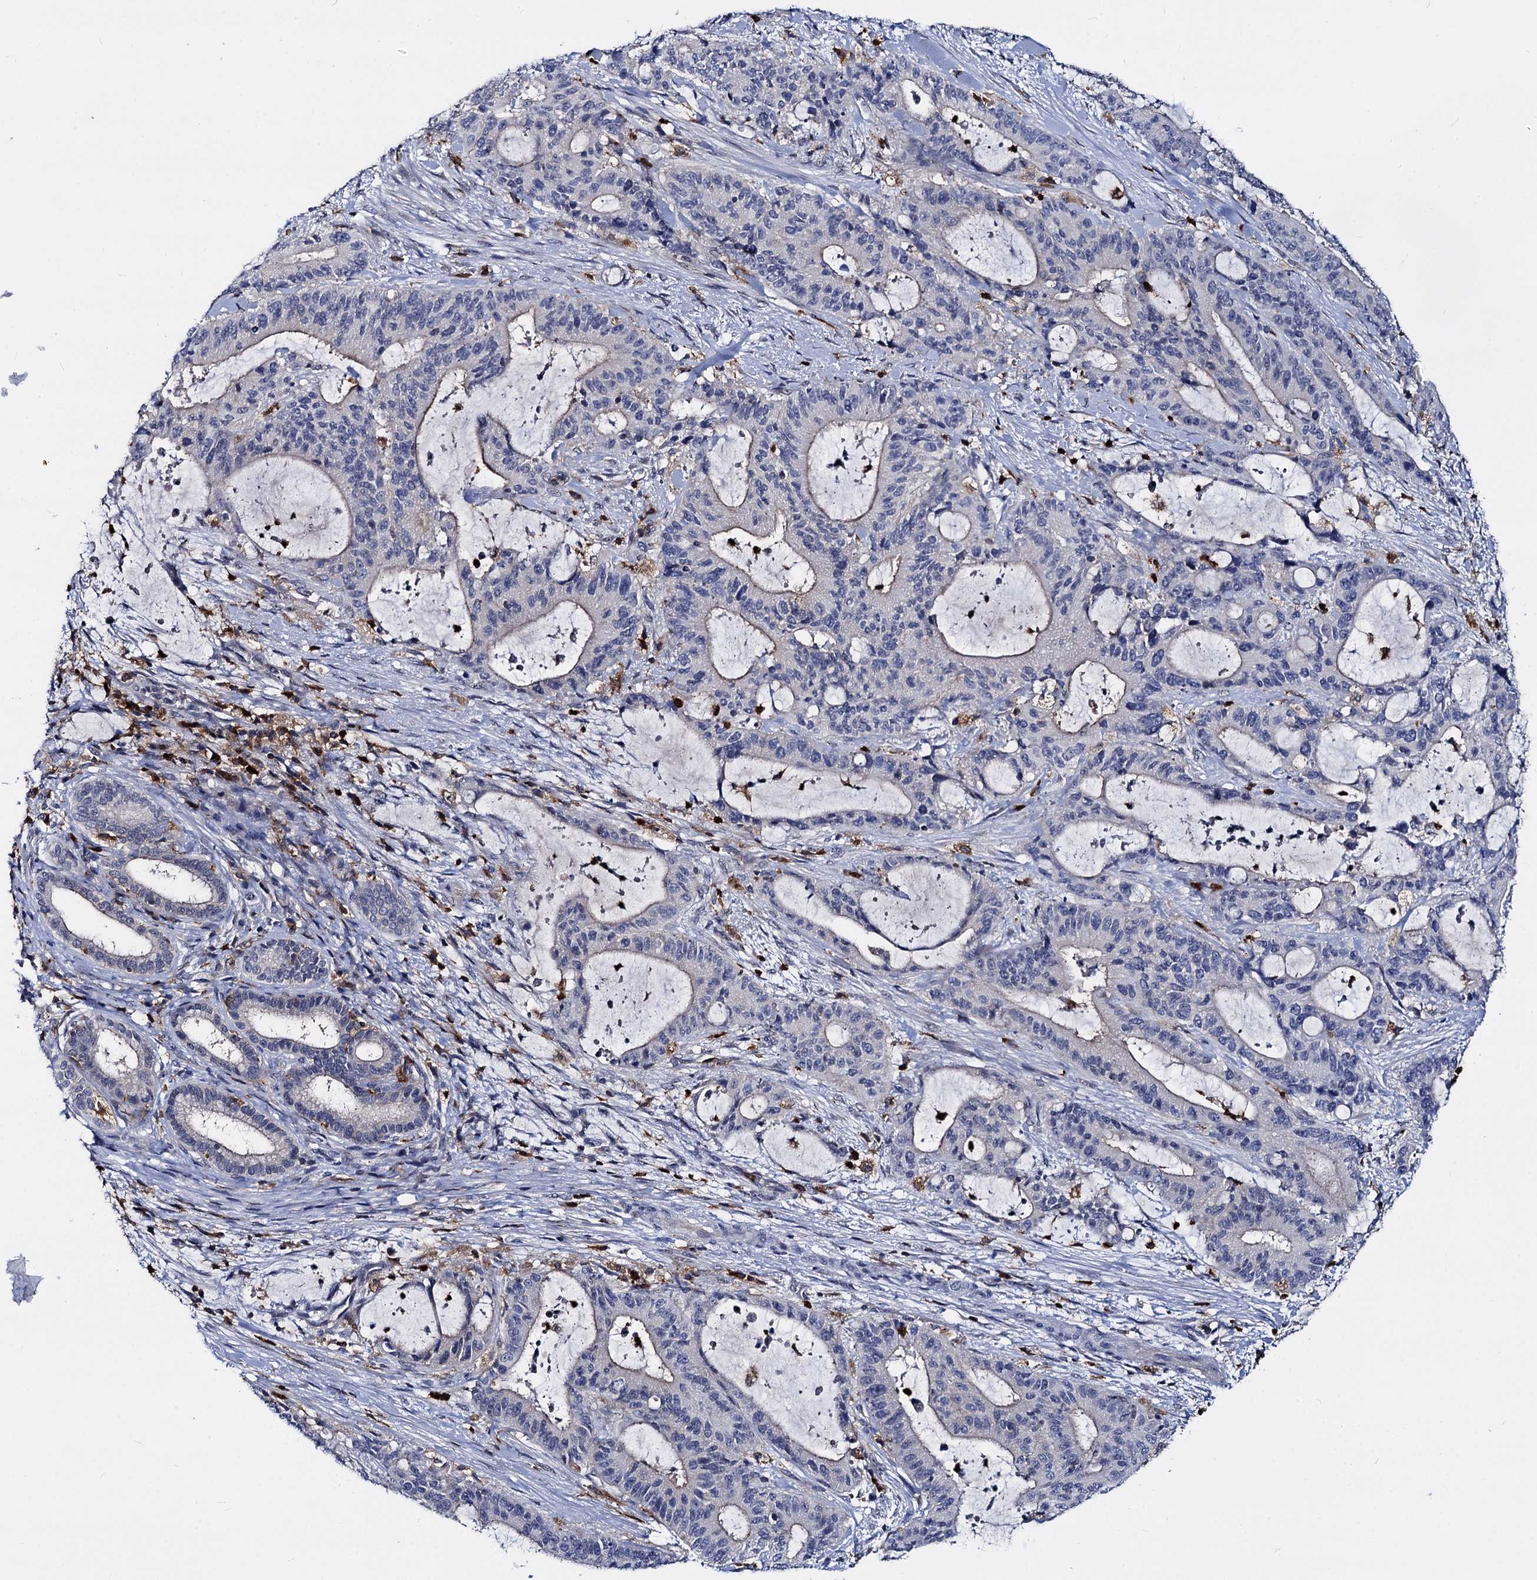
{"staining": {"intensity": "negative", "quantity": "none", "location": "none"}, "tissue": "liver cancer", "cell_type": "Tumor cells", "image_type": "cancer", "snomed": [{"axis": "morphology", "description": "Normal tissue, NOS"}, {"axis": "morphology", "description": "Cholangiocarcinoma"}, {"axis": "topography", "description": "Liver"}, {"axis": "topography", "description": "Peripheral nerve tissue"}], "caption": "High magnification brightfield microscopy of liver cancer stained with DAB (brown) and counterstained with hematoxylin (blue): tumor cells show no significant positivity.", "gene": "RHOG", "patient": {"sex": "female", "age": 73}}